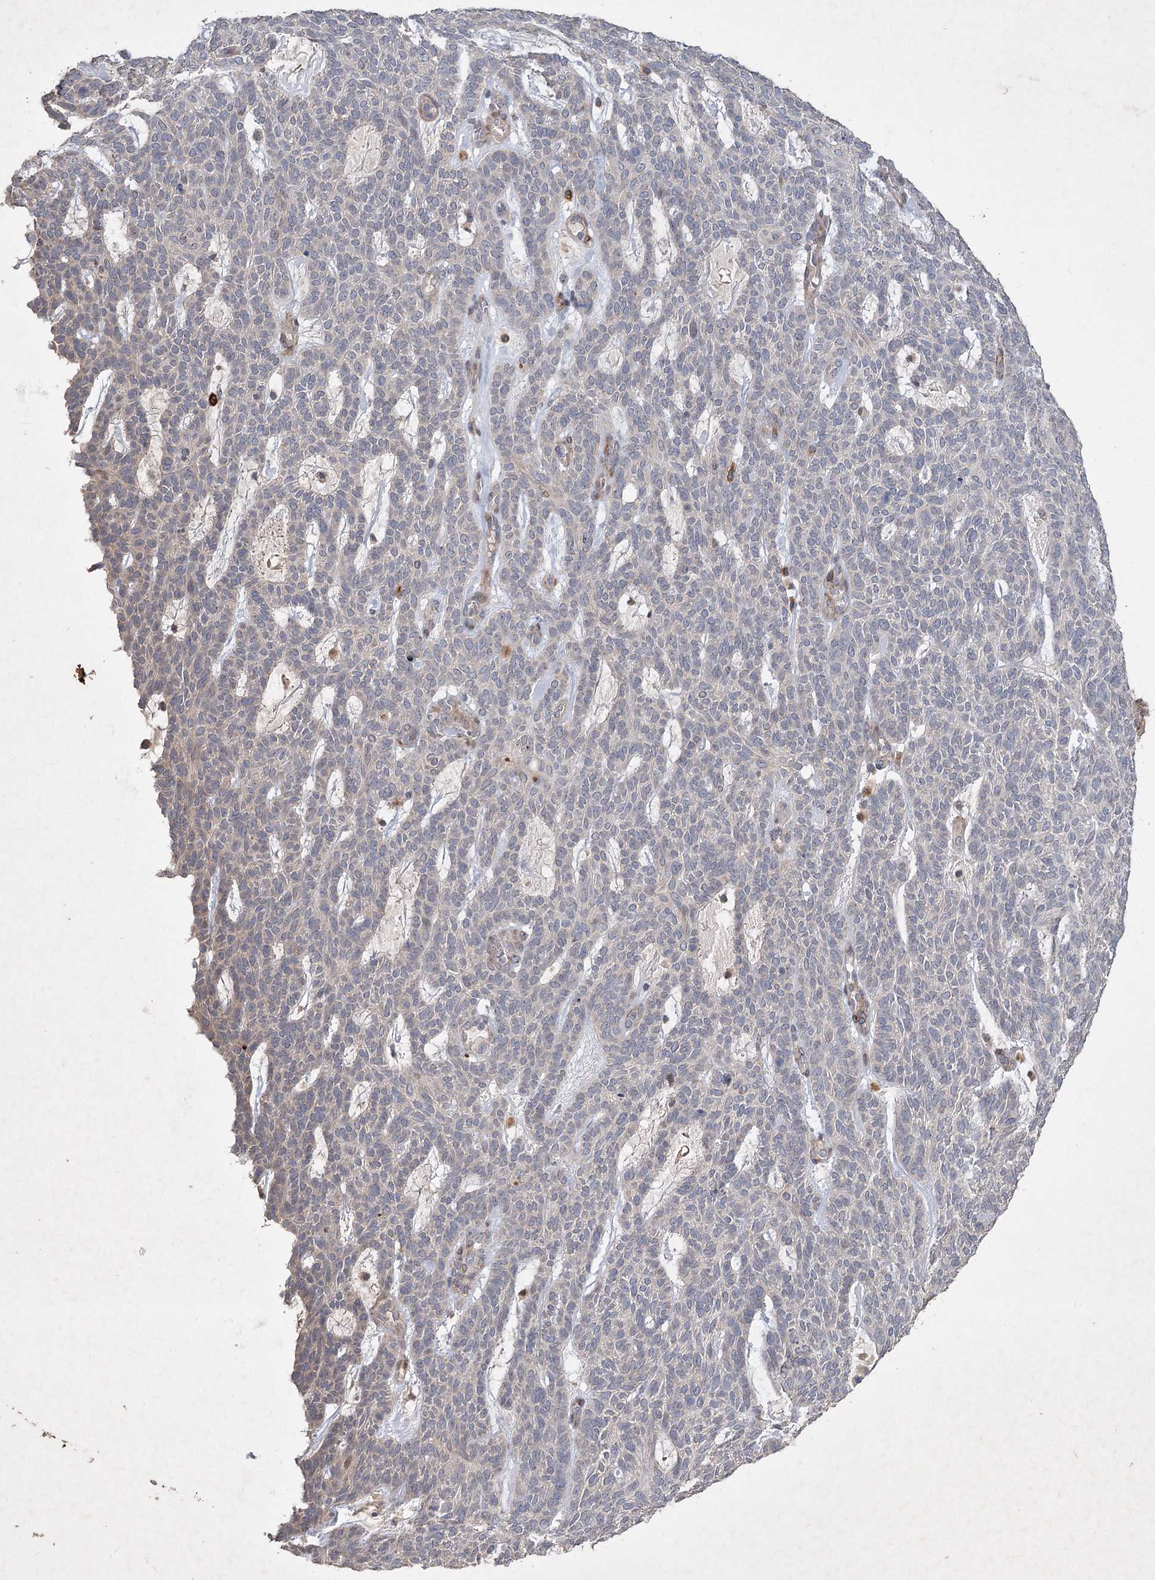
{"staining": {"intensity": "negative", "quantity": "none", "location": "none"}, "tissue": "skin cancer", "cell_type": "Tumor cells", "image_type": "cancer", "snomed": [{"axis": "morphology", "description": "Squamous cell carcinoma, NOS"}, {"axis": "topography", "description": "Skin"}], "caption": "IHC image of skin squamous cell carcinoma stained for a protein (brown), which demonstrates no positivity in tumor cells. (DAB (3,3'-diaminobenzidine) immunohistochemistry with hematoxylin counter stain).", "gene": "IRAK1BP1", "patient": {"sex": "female", "age": 90}}